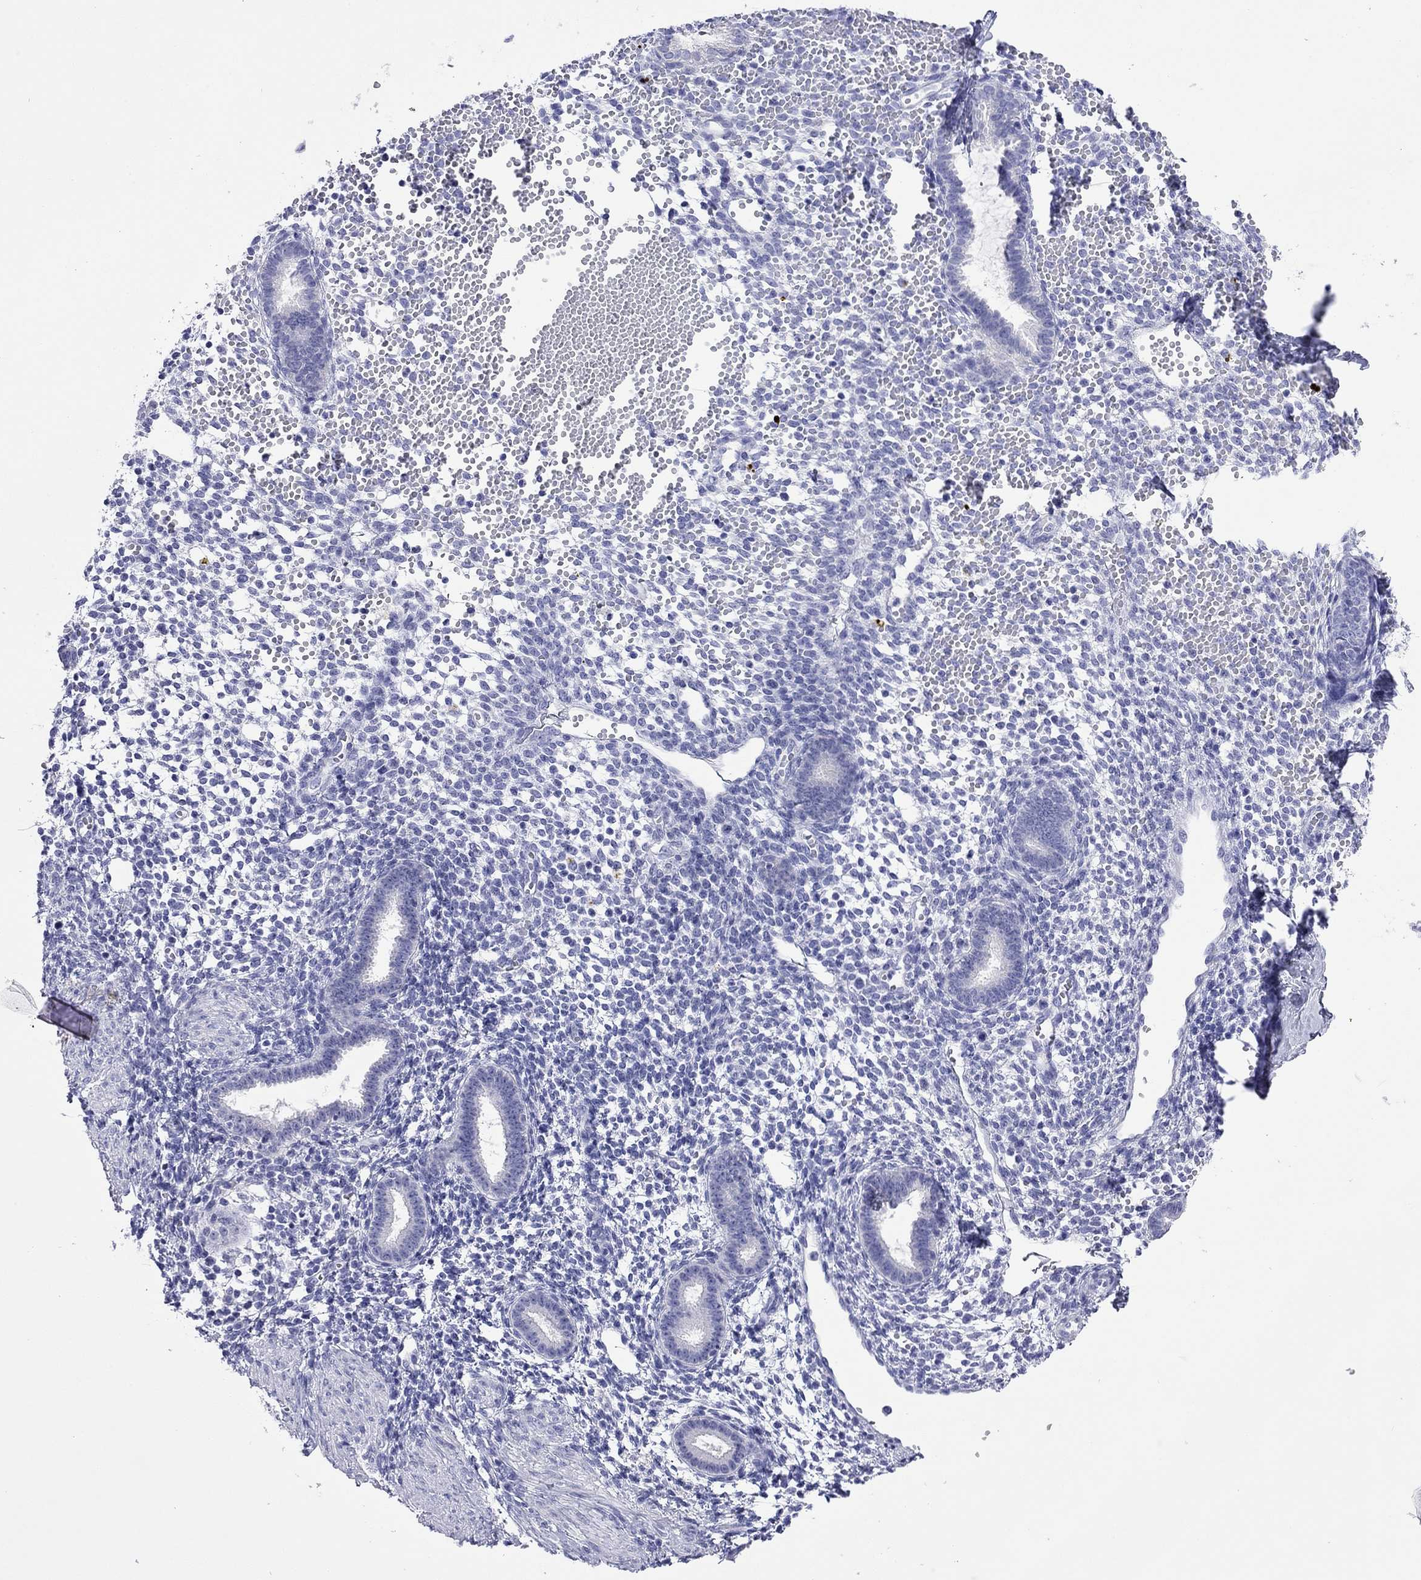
{"staining": {"intensity": "negative", "quantity": "none", "location": "none"}, "tissue": "endometrium", "cell_type": "Cells in endometrial stroma", "image_type": "normal", "snomed": [{"axis": "morphology", "description": "Normal tissue, NOS"}, {"axis": "topography", "description": "Endometrium"}], "caption": "Immunohistochemical staining of normal human endometrium demonstrates no significant expression in cells in endometrial stroma. (Stains: DAB IHC with hematoxylin counter stain, Microscopy: brightfield microscopy at high magnification).", "gene": "FIGLA", "patient": {"sex": "female", "age": 36}}